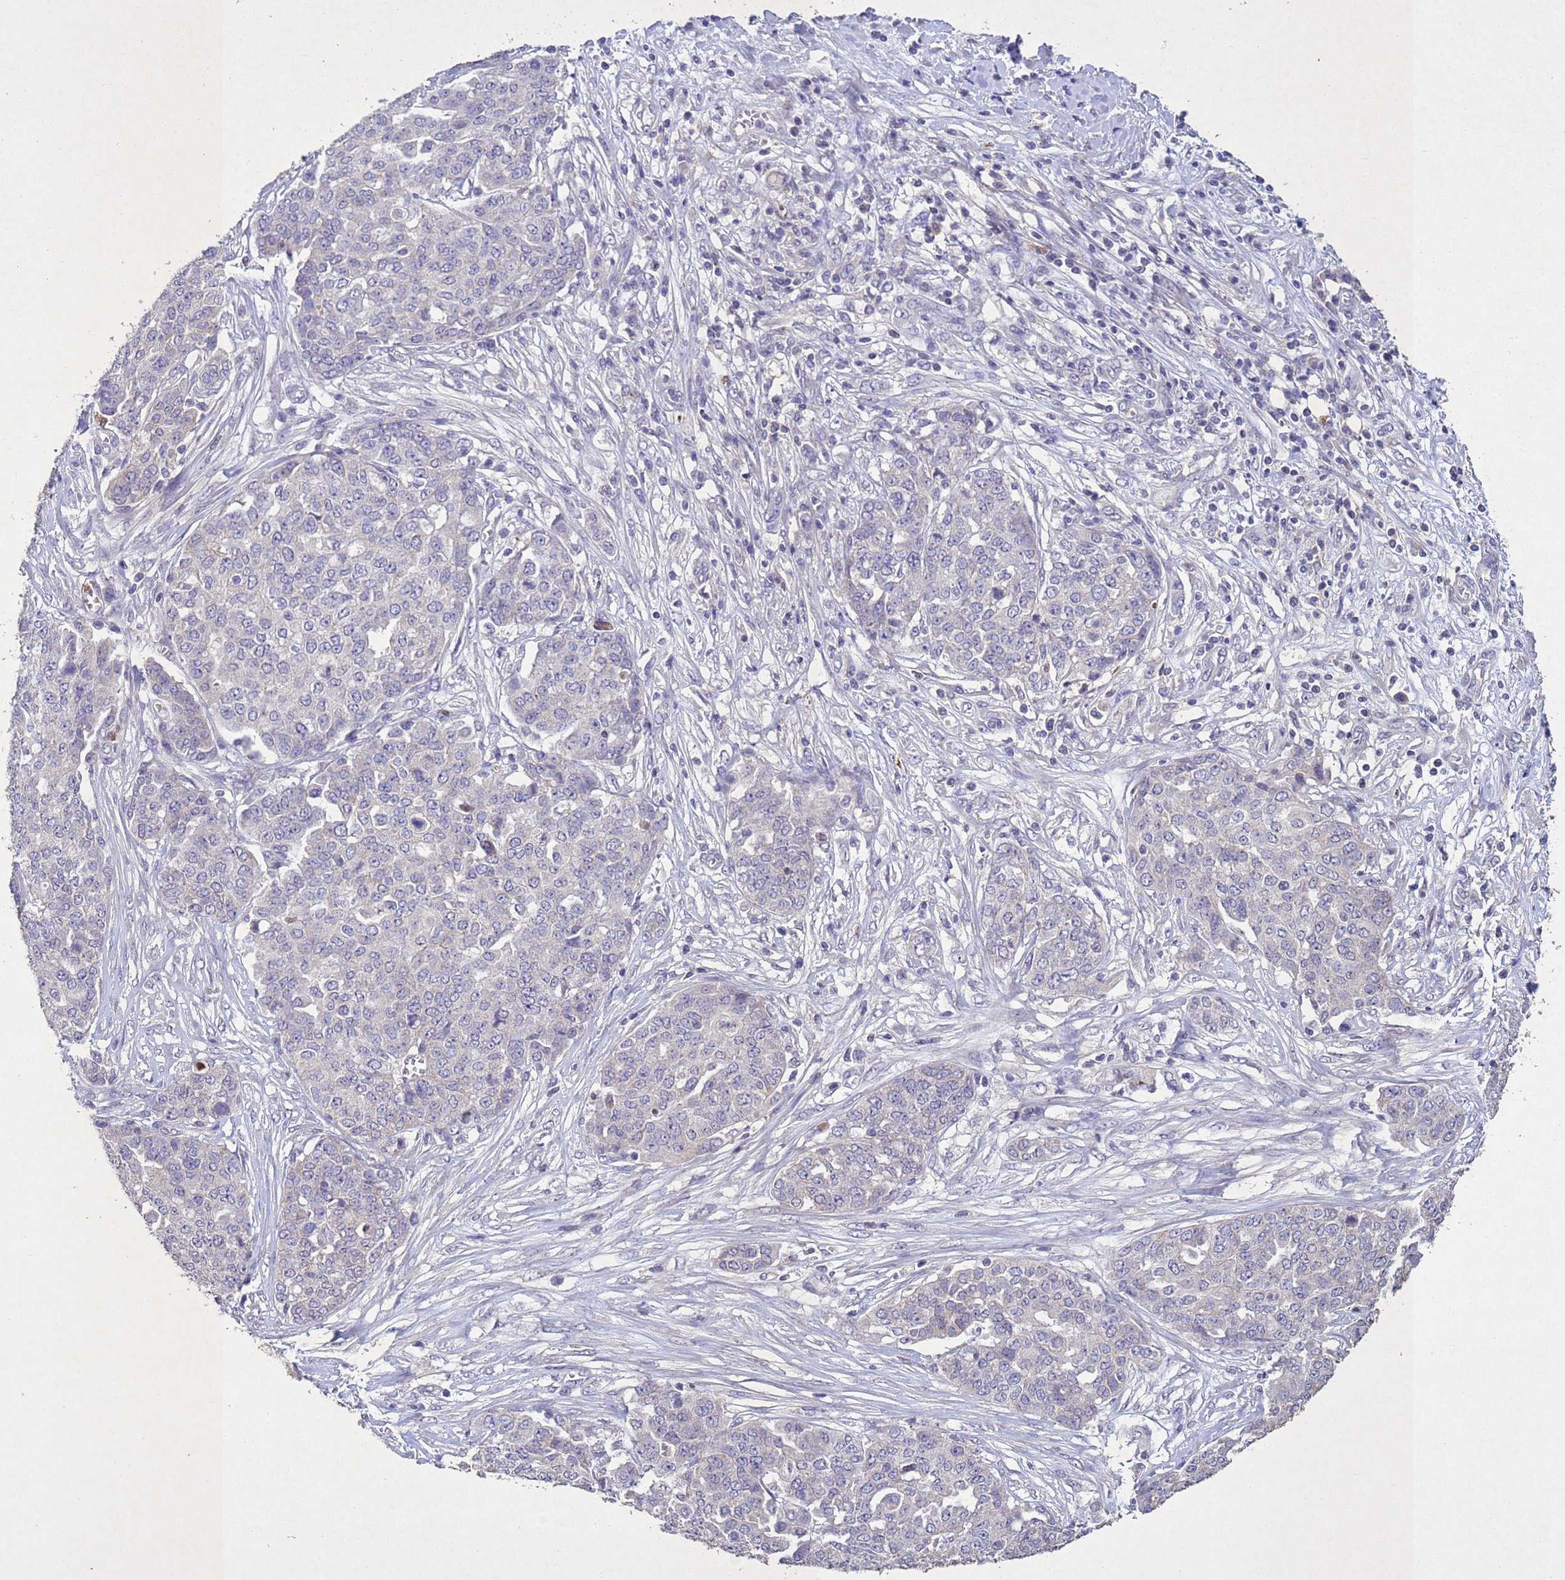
{"staining": {"intensity": "negative", "quantity": "none", "location": "none"}, "tissue": "ovarian cancer", "cell_type": "Tumor cells", "image_type": "cancer", "snomed": [{"axis": "morphology", "description": "Cystadenocarcinoma, serous, NOS"}, {"axis": "topography", "description": "Soft tissue"}, {"axis": "topography", "description": "Ovary"}], "caption": "Immunohistochemical staining of serous cystadenocarcinoma (ovarian) reveals no significant positivity in tumor cells.", "gene": "NLRP11", "patient": {"sex": "female", "age": 57}}